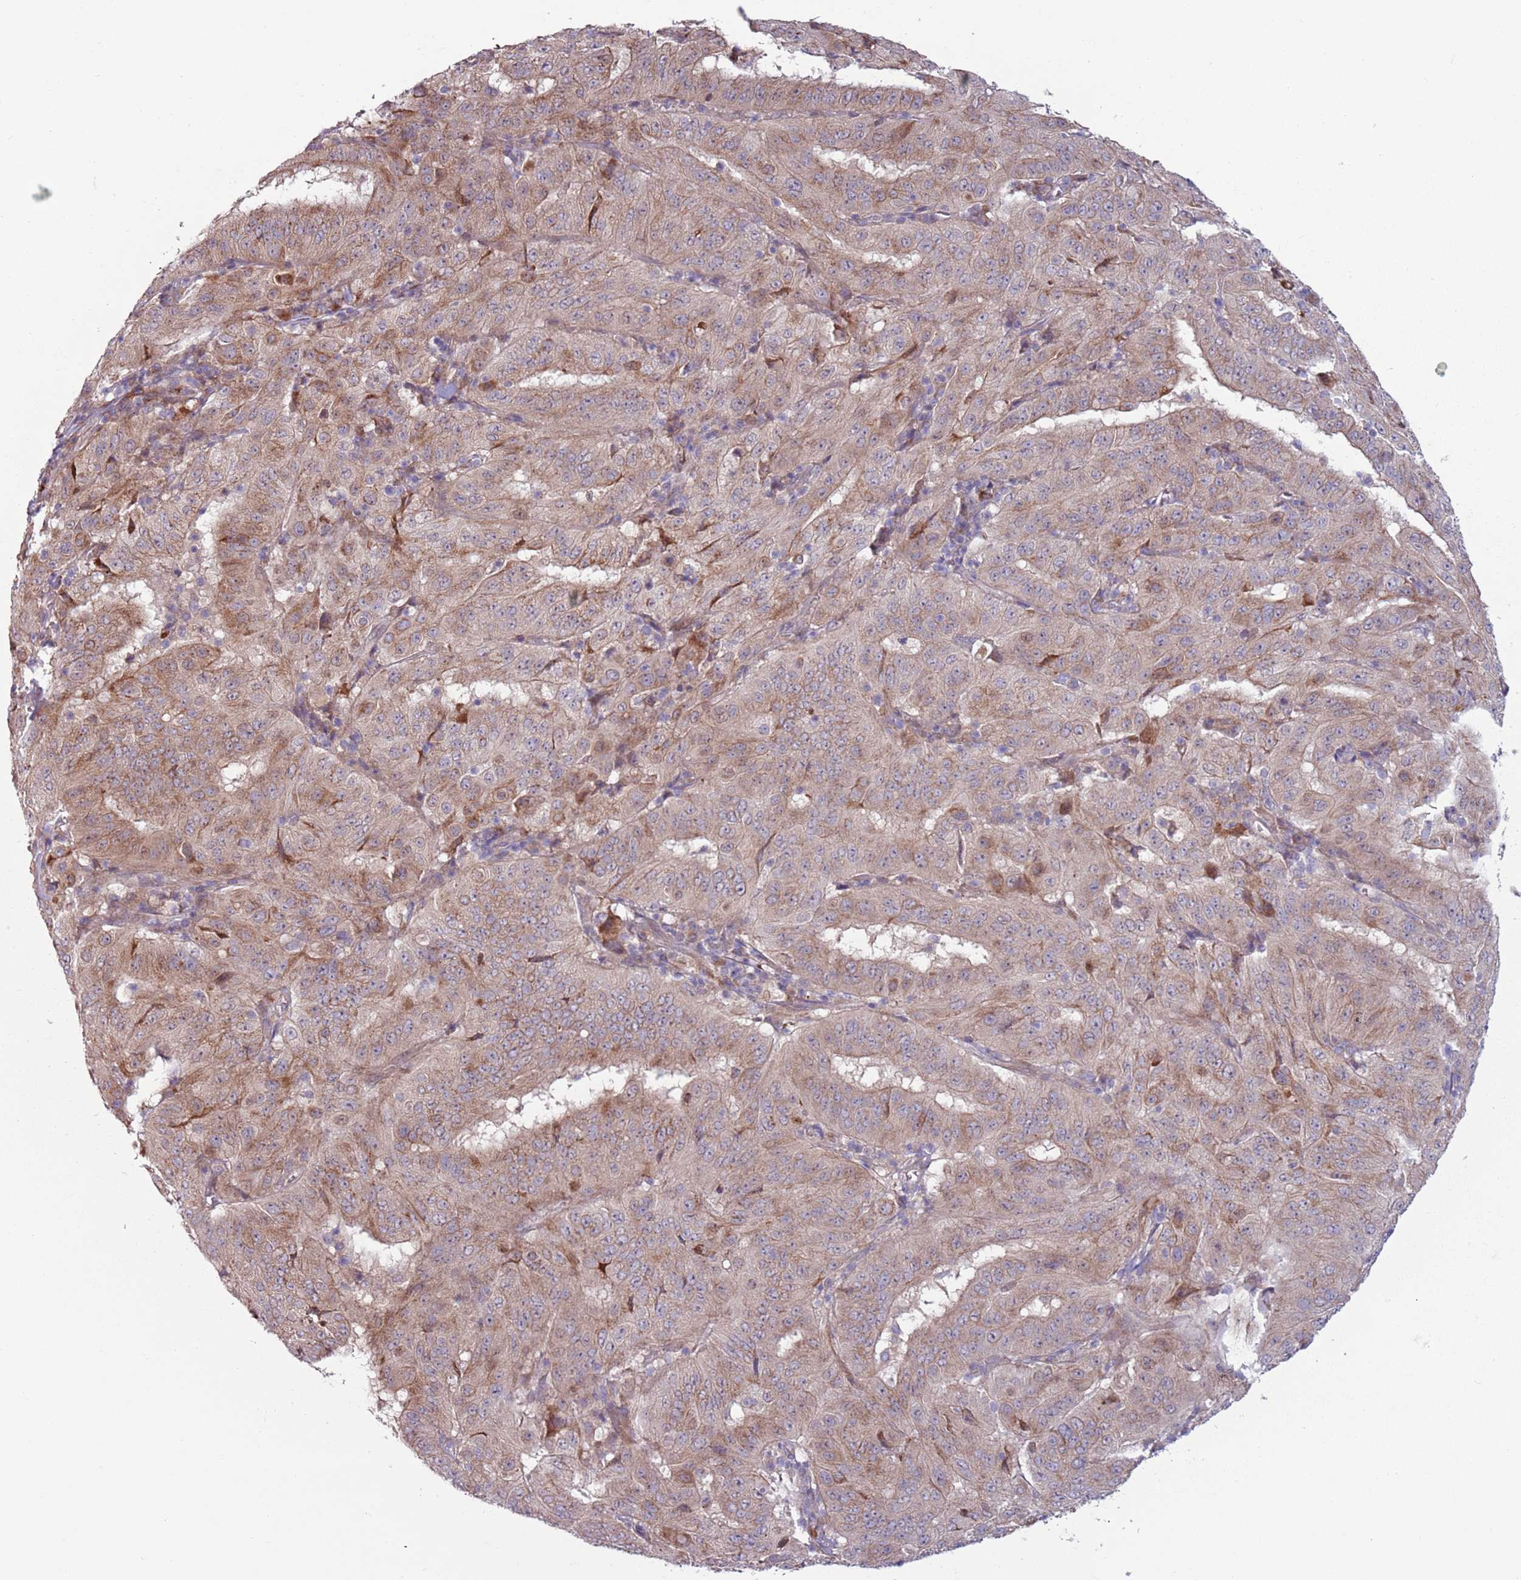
{"staining": {"intensity": "weak", "quantity": ">75%", "location": "cytoplasmic/membranous"}, "tissue": "pancreatic cancer", "cell_type": "Tumor cells", "image_type": "cancer", "snomed": [{"axis": "morphology", "description": "Adenocarcinoma, NOS"}, {"axis": "topography", "description": "Pancreas"}], "caption": "Brown immunohistochemical staining in human pancreatic cancer reveals weak cytoplasmic/membranous positivity in approximately >75% of tumor cells.", "gene": "CCDC150", "patient": {"sex": "male", "age": 63}}